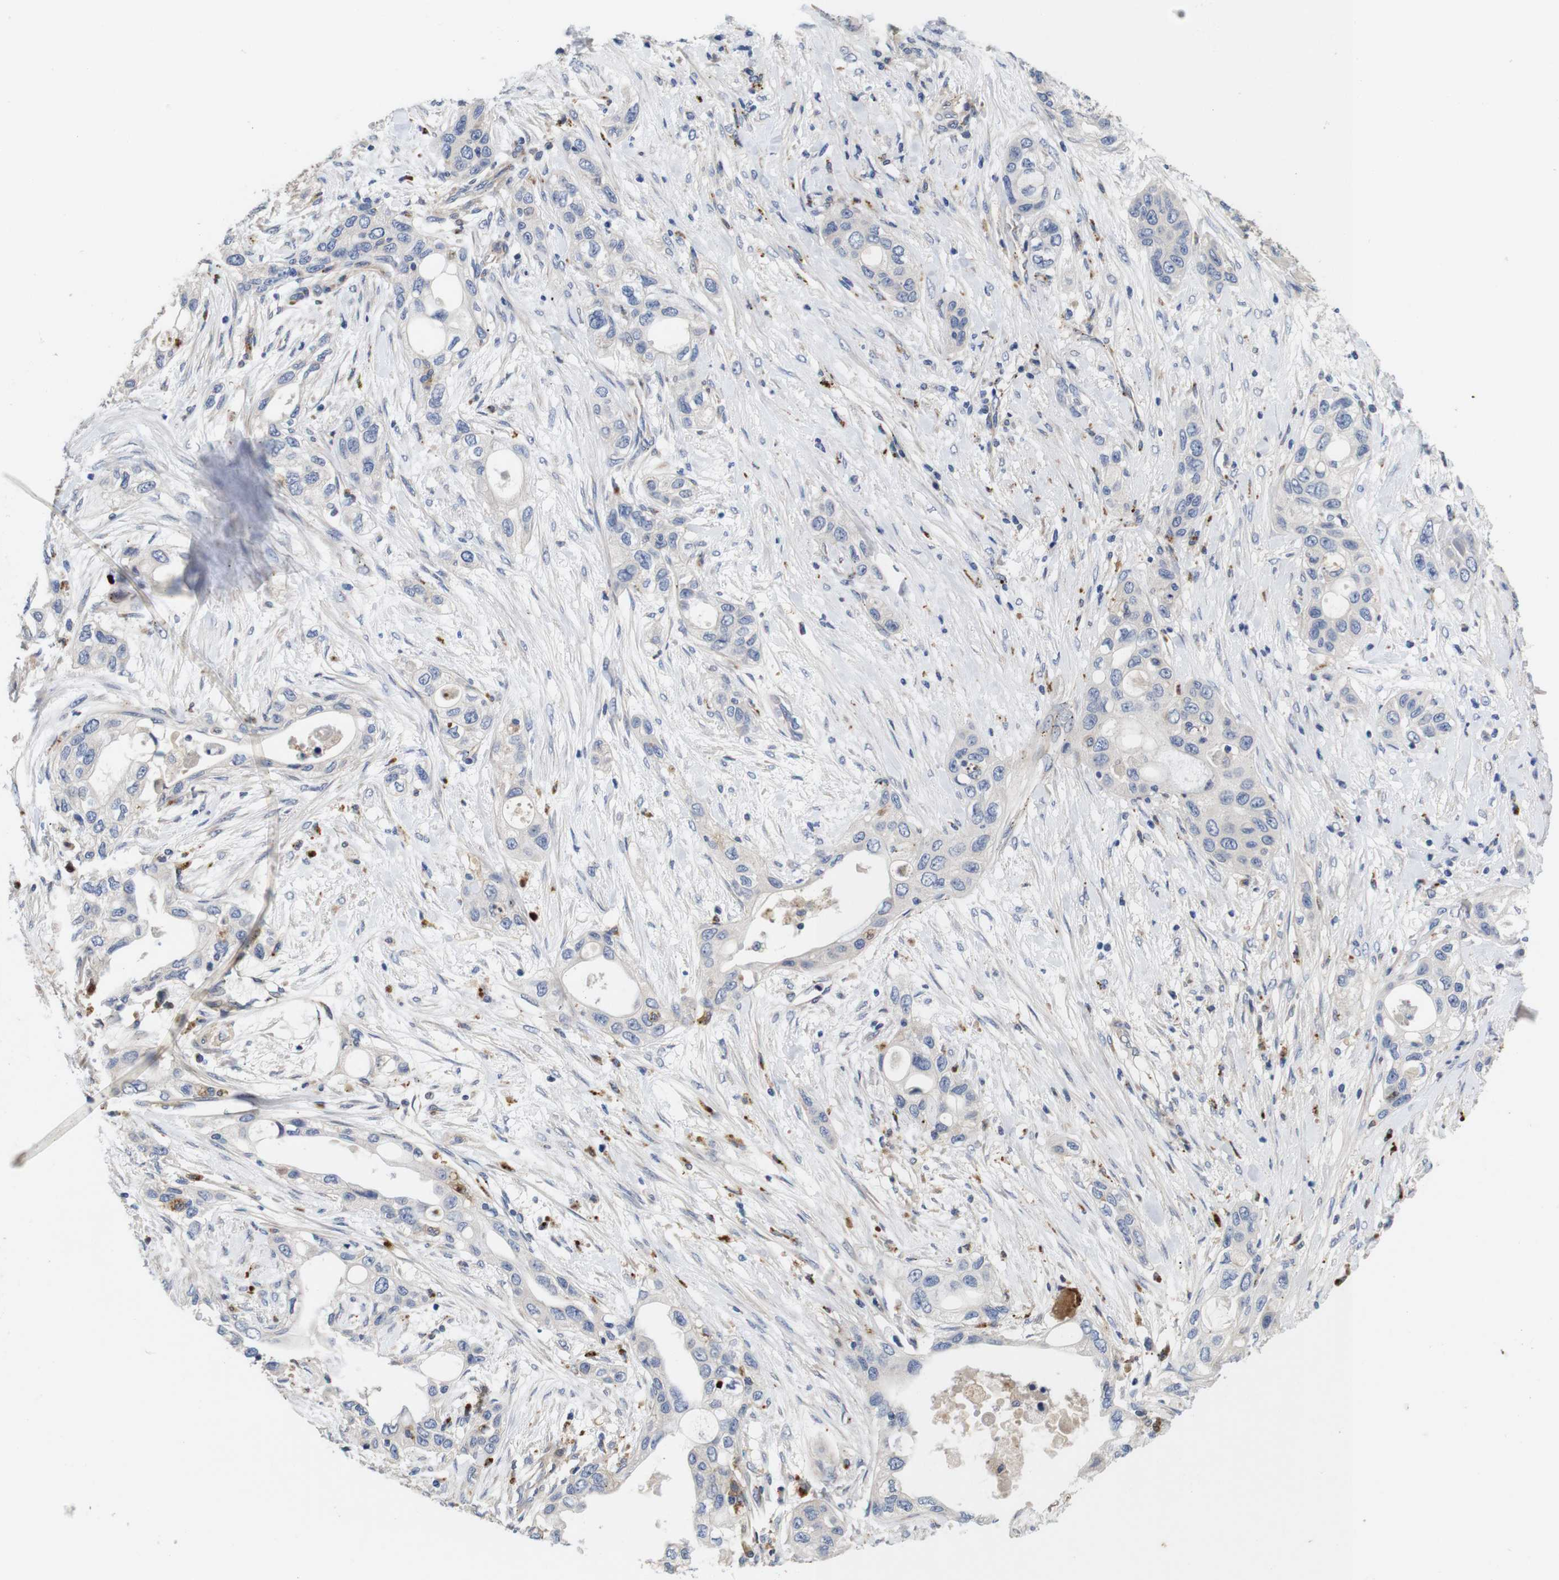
{"staining": {"intensity": "negative", "quantity": "none", "location": "none"}, "tissue": "pancreatic cancer", "cell_type": "Tumor cells", "image_type": "cancer", "snomed": [{"axis": "morphology", "description": "Adenocarcinoma, NOS"}, {"axis": "topography", "description": "Pancreas"}], "caption": "Protein analysis of pancreatic adenocarcinoma exhibits no significant positivity in tumor cells.", "gene": "SPRY3", "patient": {"sex": "female", "age": 70}}